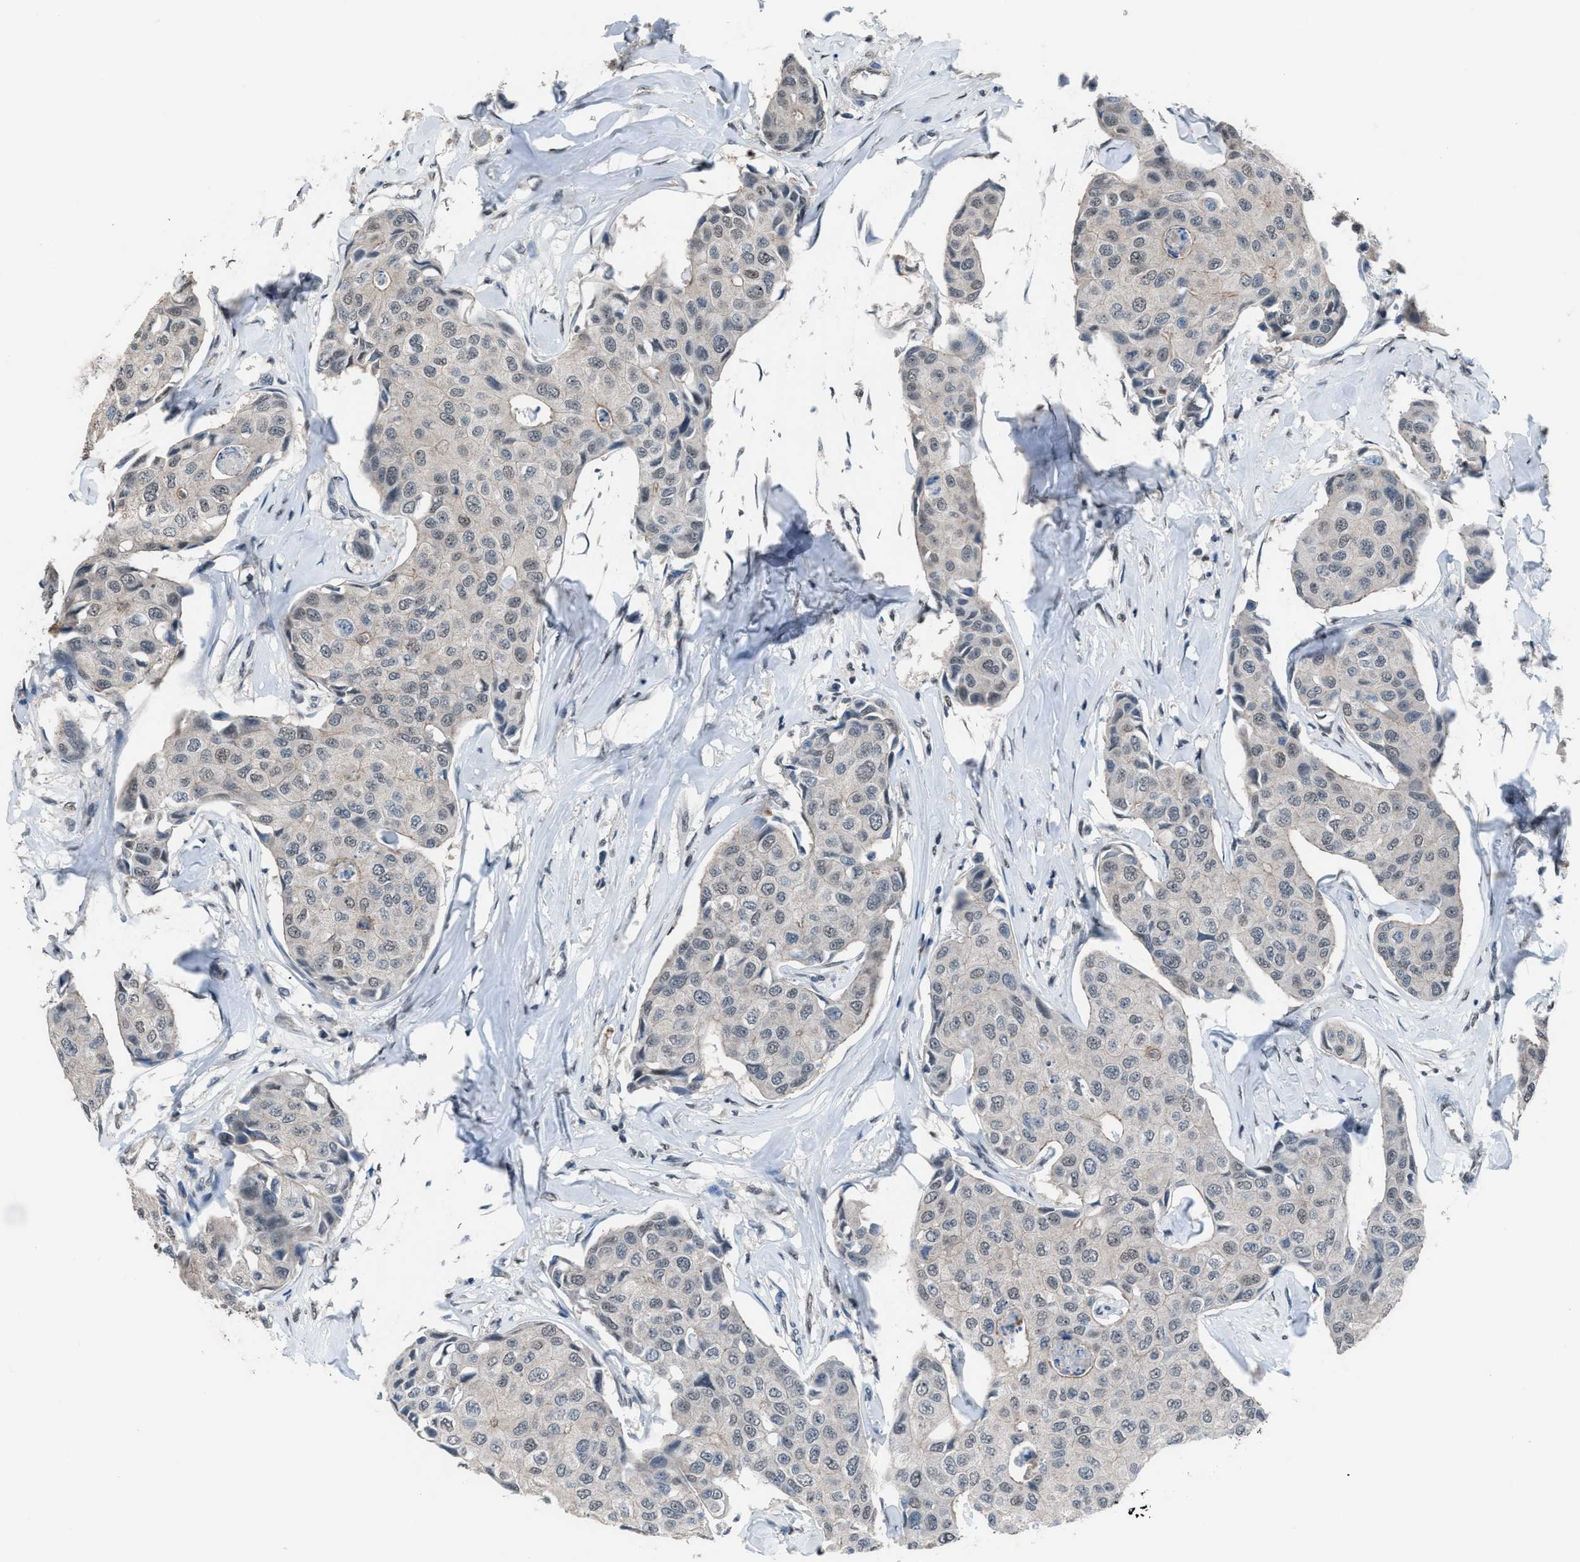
{"staining": {"intensity": "weak", "quantity": "<25%", "location": "nuclear"}, "tissue": "breast cancer", "cell_type": "Tumor cells", "image_type": "cancer", "snomed": [{"axis": "morphology", "description": "Duct carcinoma"}, {"axis": "topography", "description": "Breast"}], "caption": "Infiltrating ductal carcinoma (breast) was stained to show a protein in brown. There is no significant positivity in tumor cells.", "gene": "ZNF276", "patient": {"sex": "female", "age": 80}}